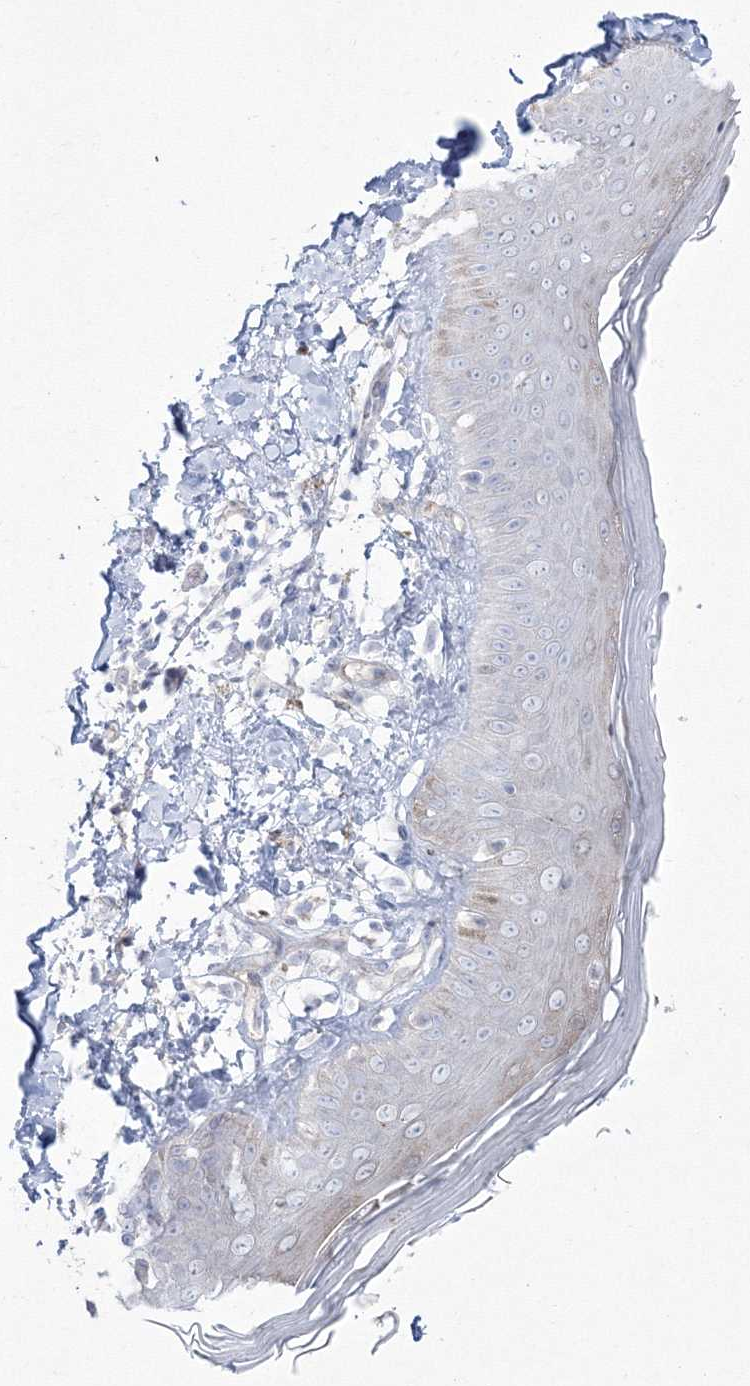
{"staining": {"intensity": "negative", "quantity": "none", "location": "none"}, "tissue": "skin", "cell_type": "Fibroblasts", "image_type": "normal", "snomed": [{"axis": "morphology", "description": "Normal tissue, NOS"}, {"axis": "topography", "description": "Skin"}], "caption": "The photomicrograph reveals no significant expression in fibroblasts of skin. (Brightfield microscopy of DAB (3,3'-diaminobenzidine) immunohistochemistry (IHC) at high magnification).", "gene": "HYAL2", "patient": {"sex": "male", "age": 52}}